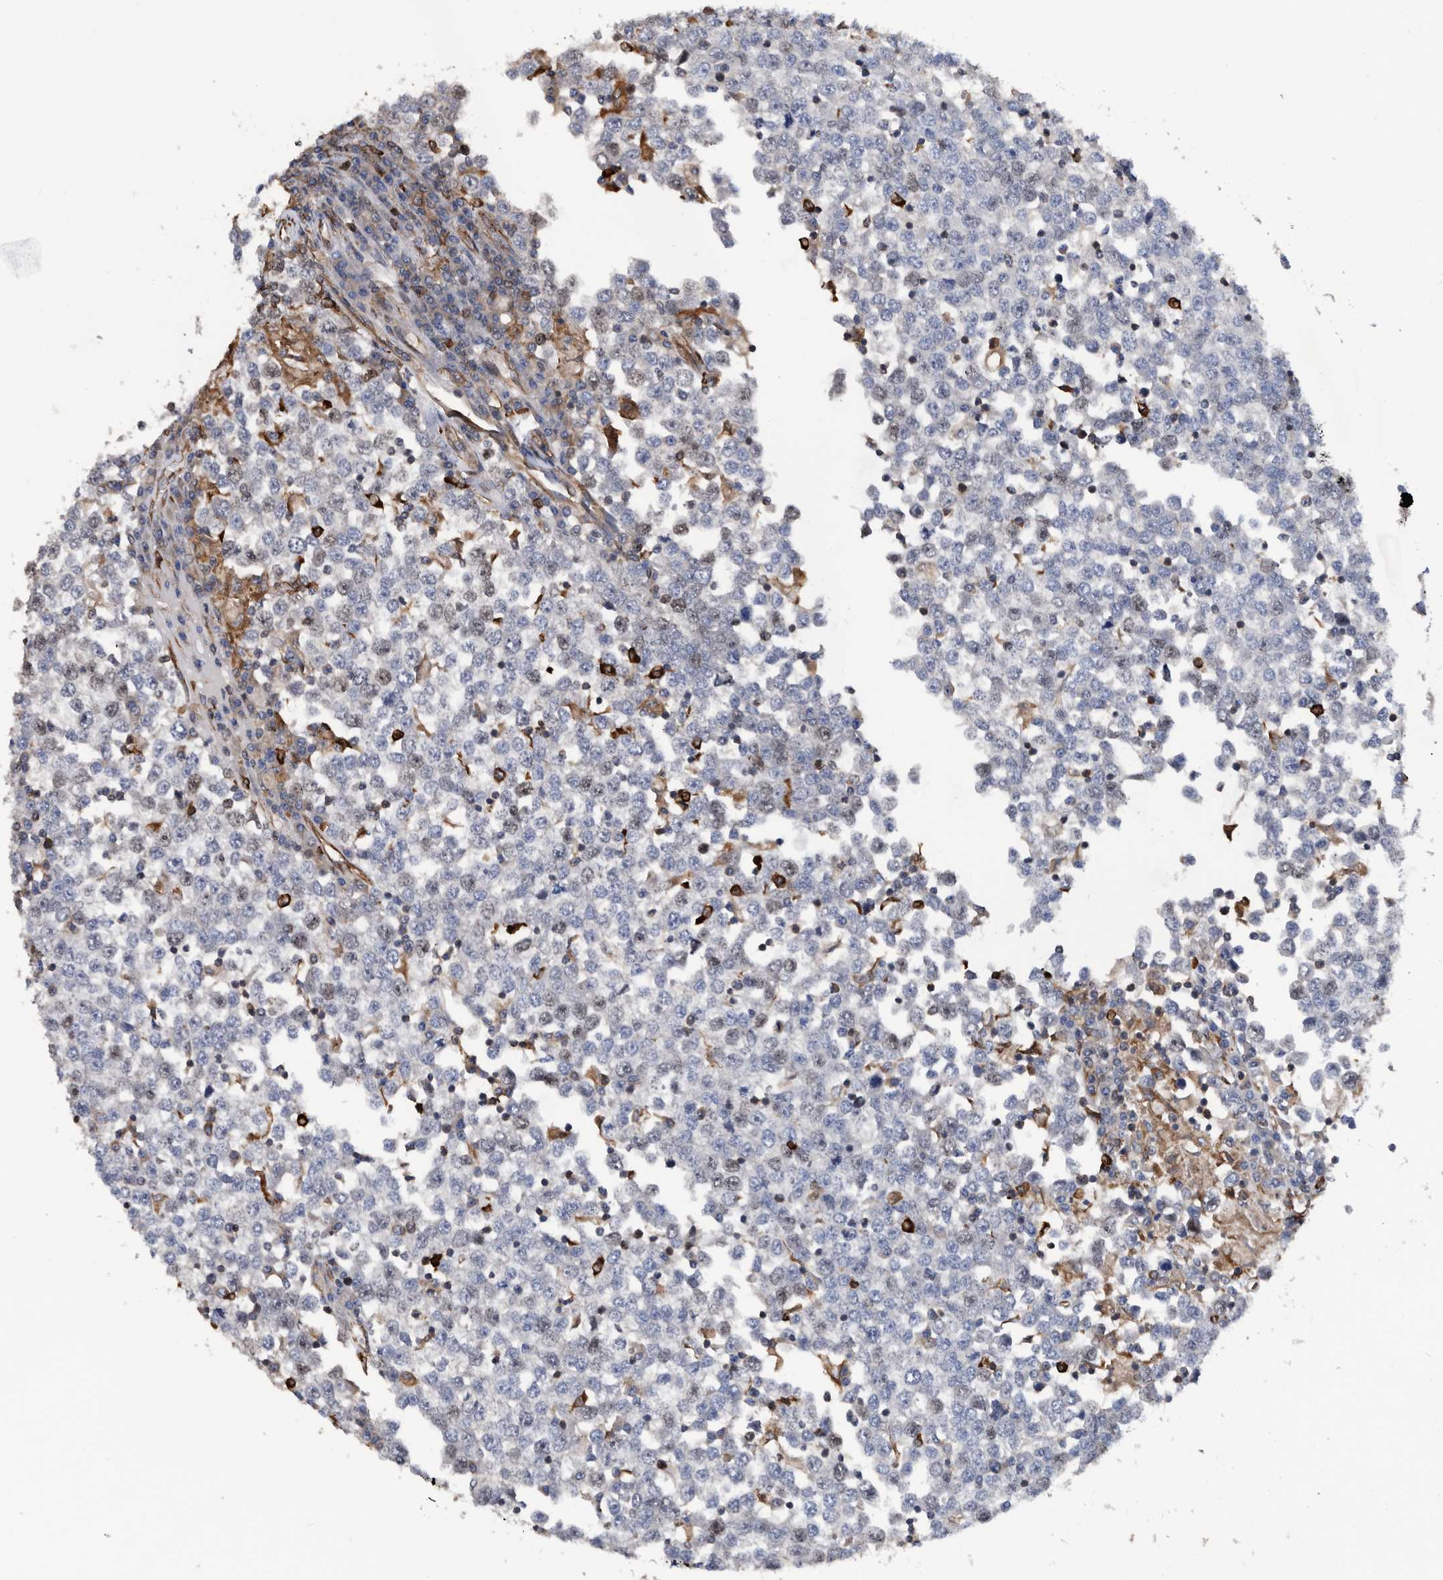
{"staining": {"intensity": "negative", "quantity": "none", "location": "none"}, "tissue": "testis cancer", "cell_type": "Tumor cells", "image_type": "cancer", "snomed": [{"axis": "morphology", "description": "Seminoma, NOS"}, {"axis": "topography", "description": "Testis"}], "caption": "A micrograph of human testis cancer (seminoma) is negative for staining in tumor cells.", "gene": "ATAD2", "patient": {"sex": "male", "age": 65}}